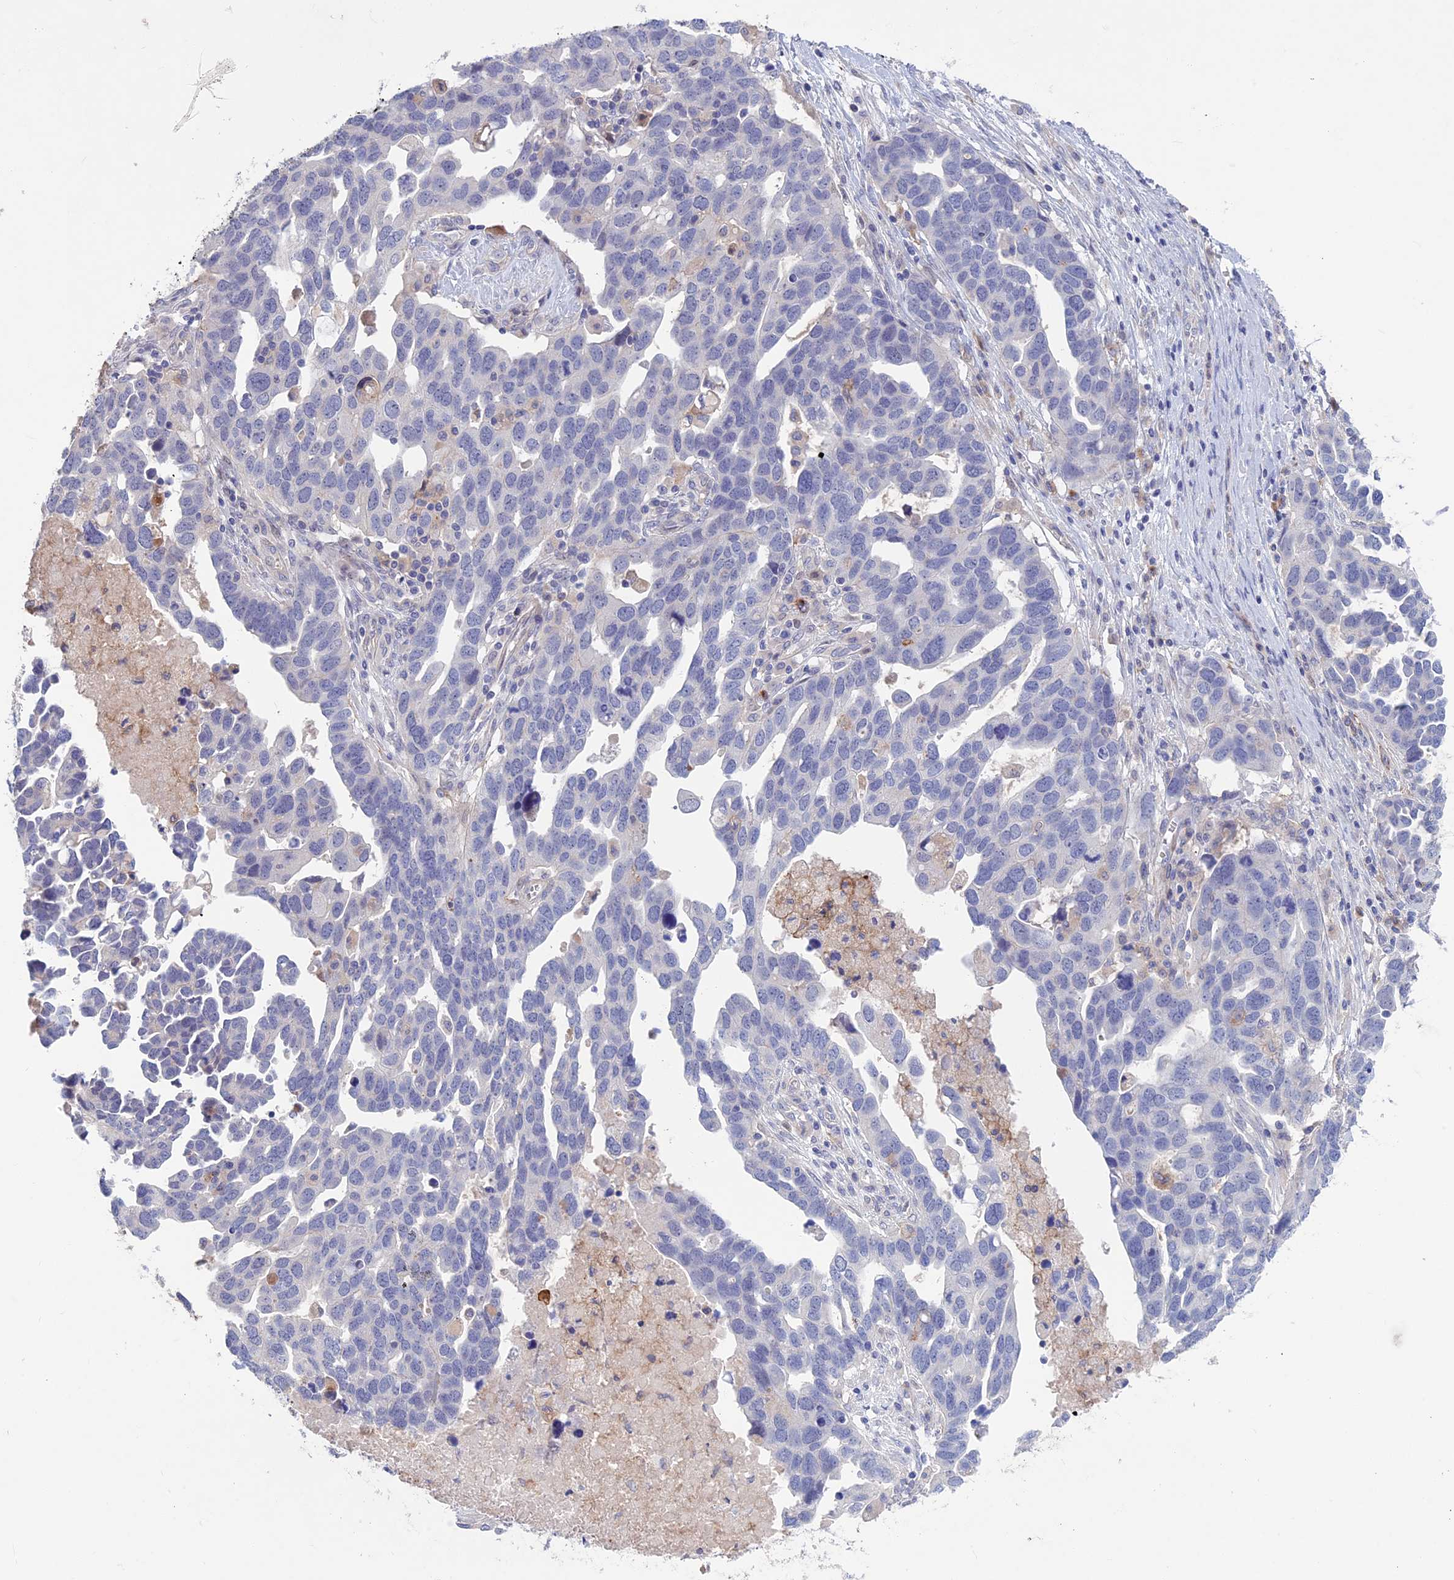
{"staining": {"intensity": "negative", "quantity": "none", "location": "none"}, "tissue": "ovarian cancer", "cell_type": "Tumor cells", "image_type": "cancer", "snomed": [{"axis": "morphology", "description": "Cystadenocarcinoma, serous, NOS"}, {"axis": "topography", "description": "Ovary"}], "caption": "Ovarian serous cystadenocarcinoma was stained to show a protein in brown. There is no significant staining in tumor cells.", "gene": "SLC2A6", "patient": {"sex": "female", "age": 54}}